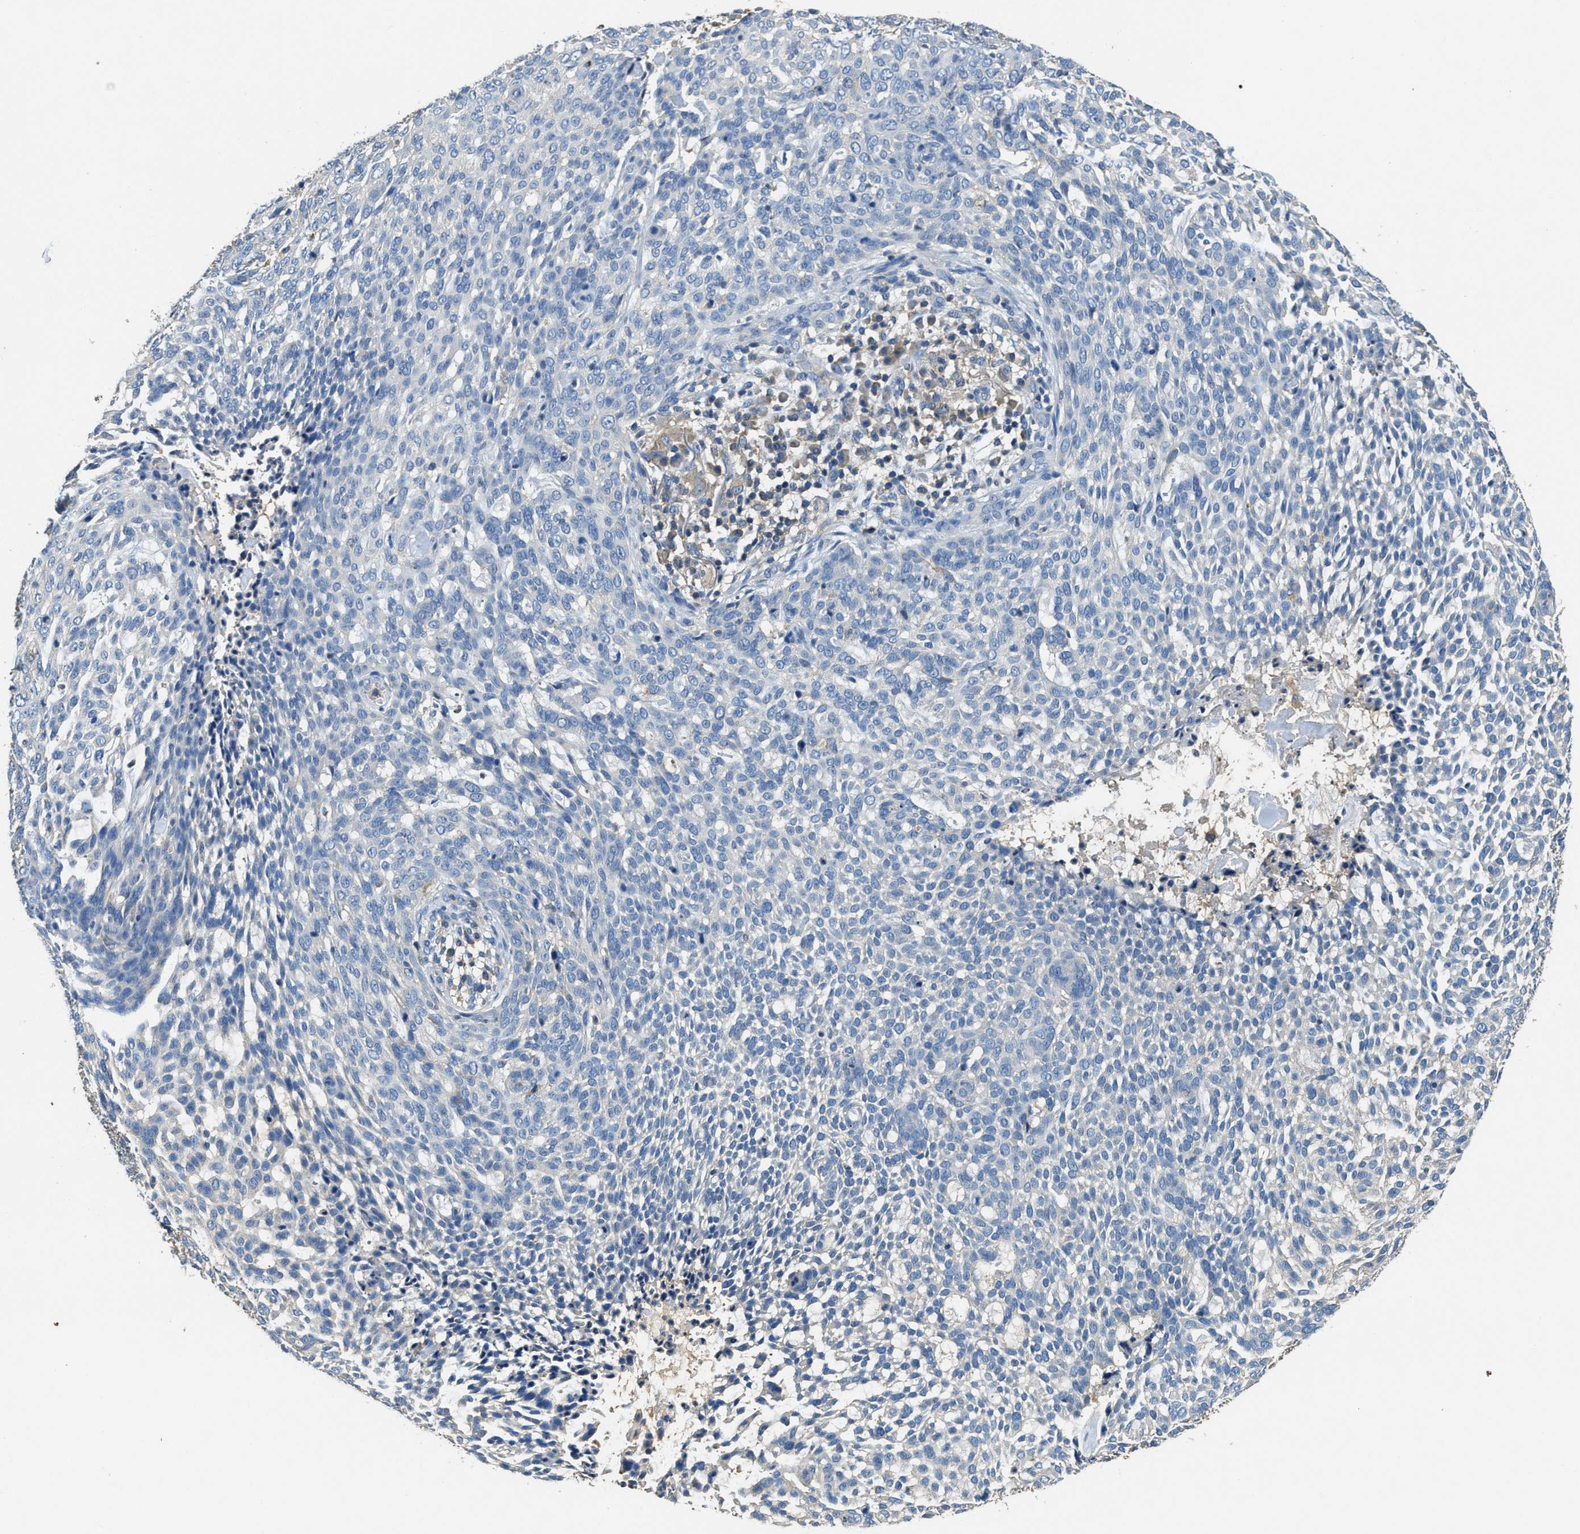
{"staining": {"intensity": "negative", "quantity": "none", "location": "none"}, "tissue": "skin cancer", "cell_type": "Tumor cells", "image_type": "cancer", "snomed": [{"axis": "morphology", "description": "Basal cell carcinoma"}, {"axis": "topography", "description": "Skin"}], "caption": "Immunohistochemical staining of human basal cell carcinoma (skin) reveals no significant positivity in tumor cells.", "gene": "BLOC1S1", "patient": {"sex": "female", "age": 64}}